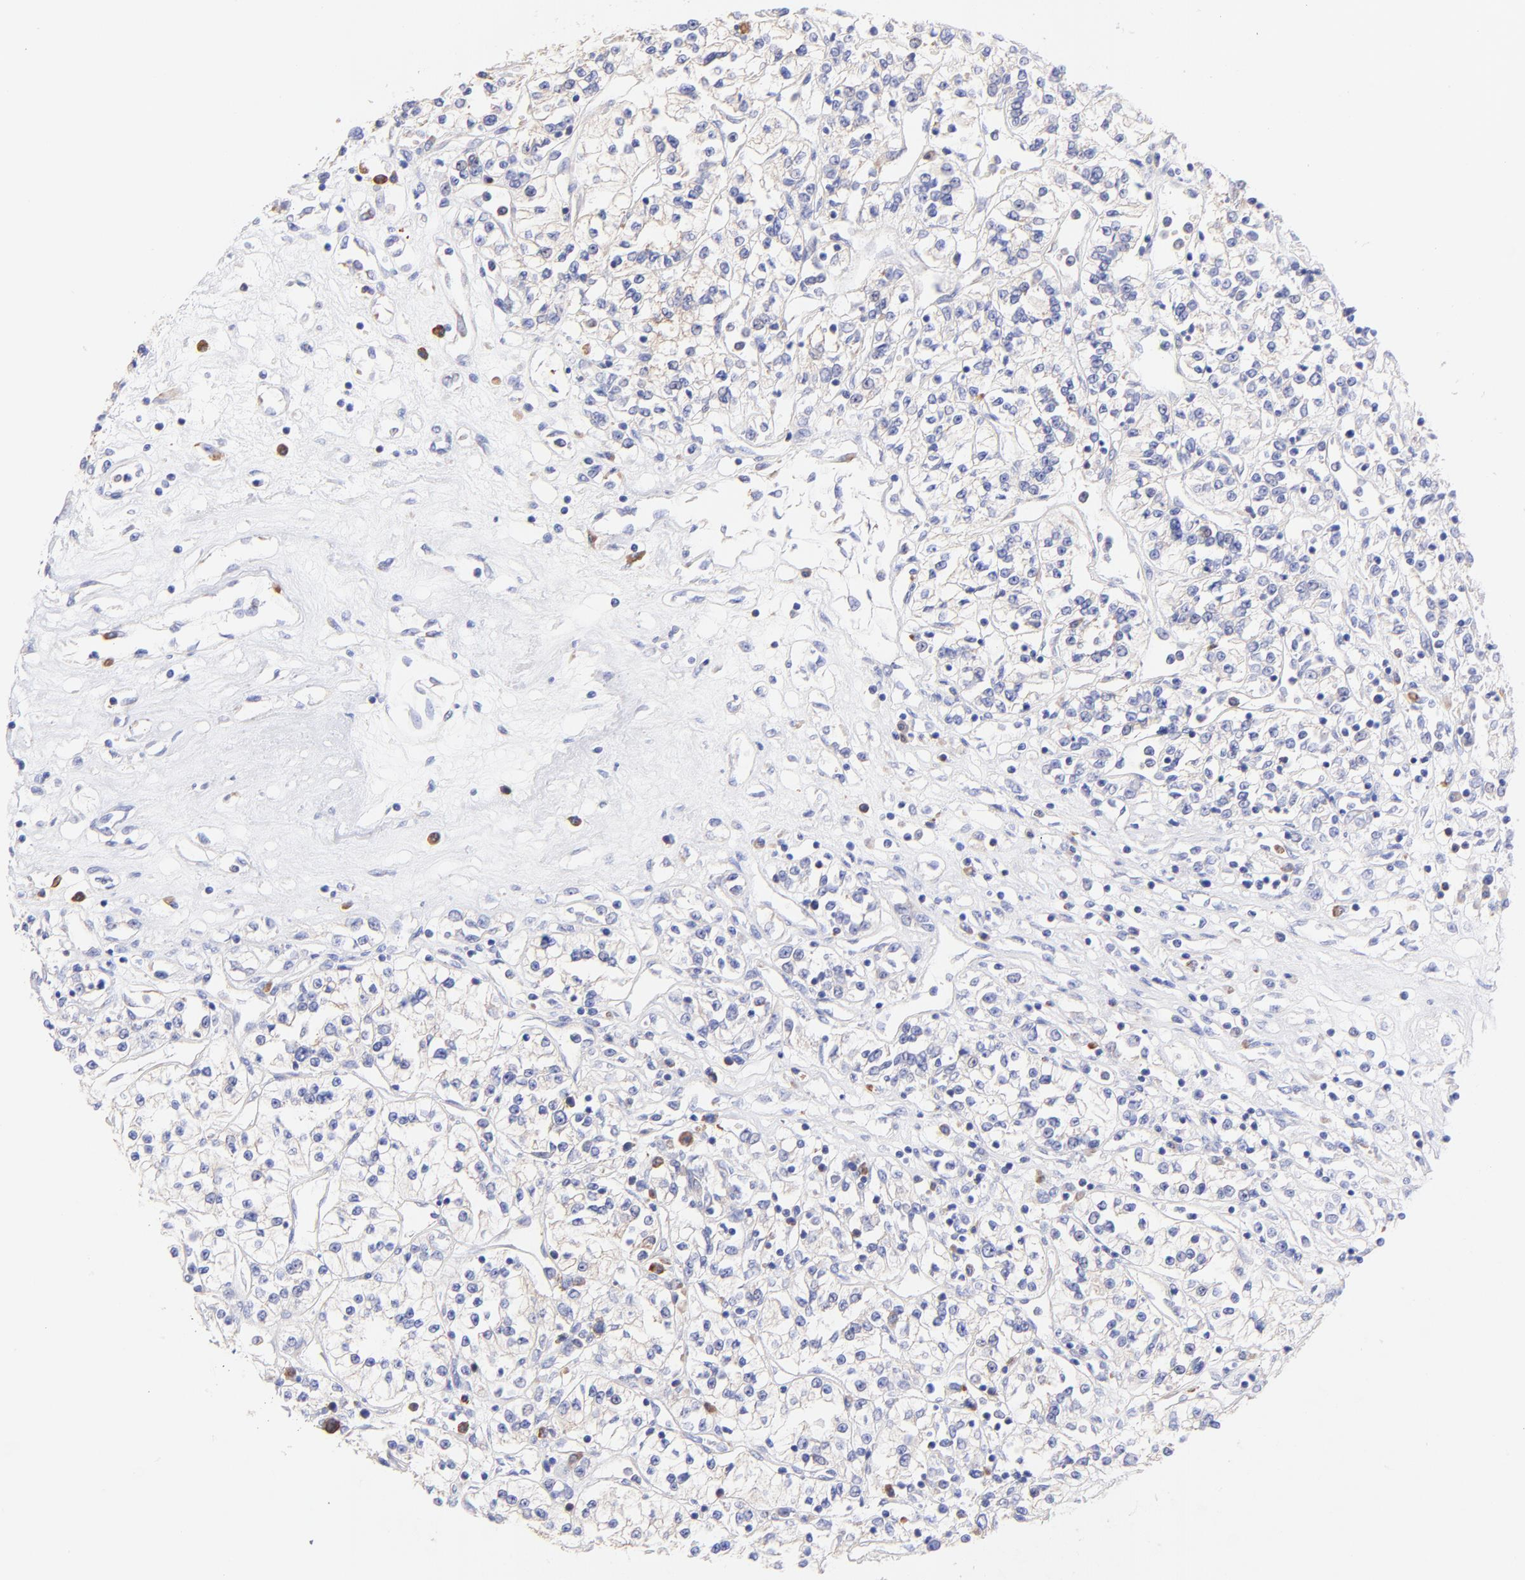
{"staining": {"intensity": "negative", "quantity": "none", "location": "none"}, "tissue": "renal cancer", "cell_type": "Tumor cells", "image_type": "cancer", "snomed": [{"axis": "morphology", "description": "Adenocarcinoma, NOS"}, {"axis": "topography", "description": "Kidney"}], "caption": "This is a image of IHC staining of renal cancer (adenocarcinoma), which shows no expression in tumor cells. (DAB (3,3'-diaminobenzidine) immunohistochemistry (IHC) with hematoxylin counter stain).", "gene": "RPL30", "patient": {"sex": "female", "age": 76}}